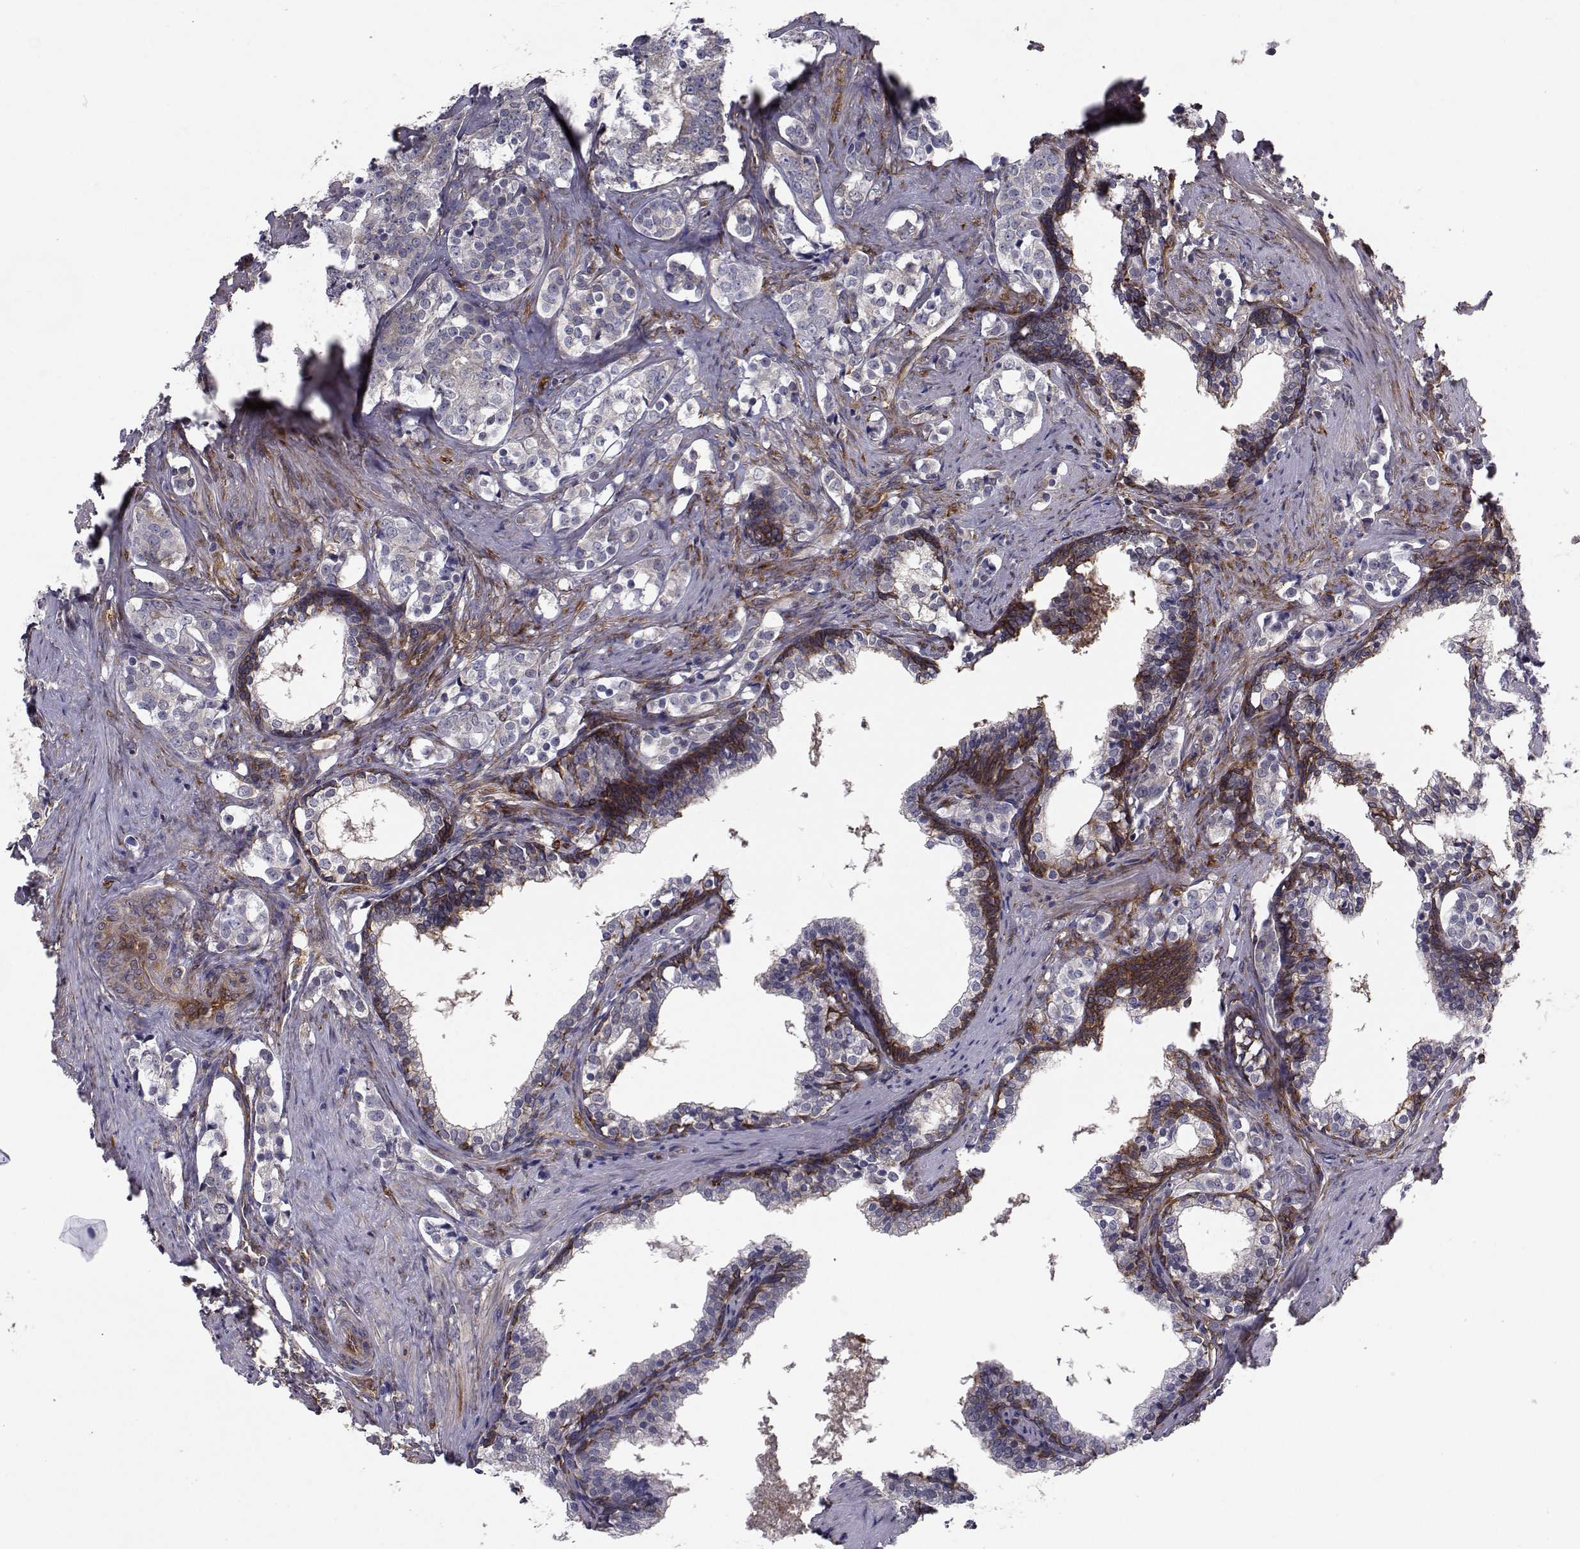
{"staining": {"intensity": "negative", "quantity": "none", "location": "none"}, "tissue": "prostate cancer", "cell_type": "Tumor cells", "image_type": "cancer", "snomed": [{"axis": "morphology", "description": "Adenocarcinoma, NOS"}, {"axis": "topography", "description": "Prostate and seminal vesicle, NOS"}], "caption": "Immunohistochemistry (IHC) image of neoplastic tissue: prostate cancer stained with DAB (3,3'-diaminobenzidine) demonstrates no significant protein staining in tumor cells. (DAB (3,3'-diaminobenzidine) immunohistochemistry (IHC), high magnification).", "gene": "TRIP10", "patient": {"sex": "male", "age": 63}}